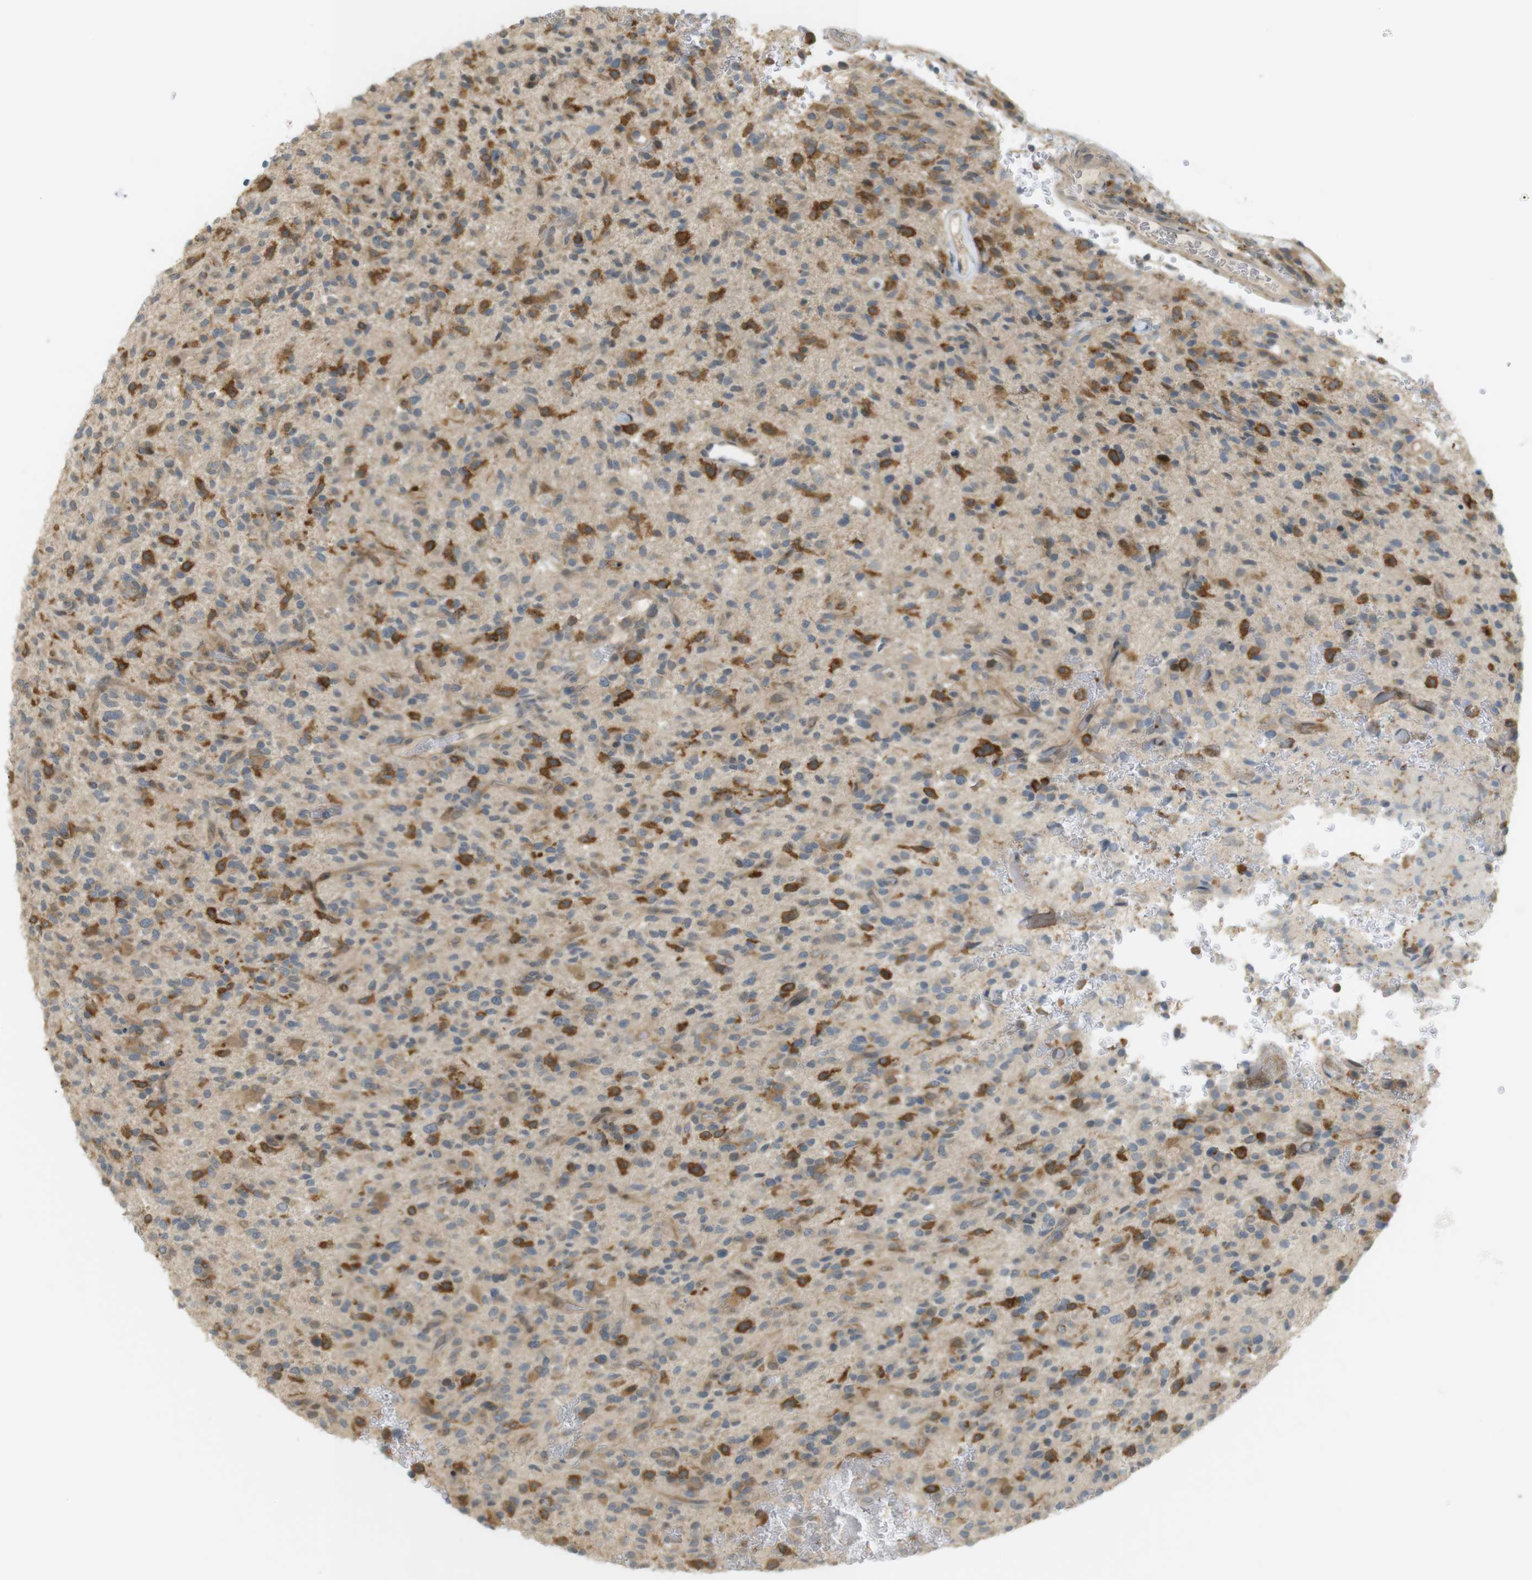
{"staining": {"intensity": "strong", "quantity": "25%-75%", "location": "cytoplasmic/membranous"}, "tissue": "glioma", "cell_type": "Tumor cells", "image_type": "cancer", "snomed": [{"axis": "morphology", "description": "Glioma, malignant, High grade"}, {"axis": "topography", "description": "Brain"}], "caption": "IHC of glioma demonstrates high levels of strong cytoplasmic/membranous staining in approximately 25%-75% of tumor cells.", "gene": "CLRN3", "patient": {"sex": "male", "age": 71}}